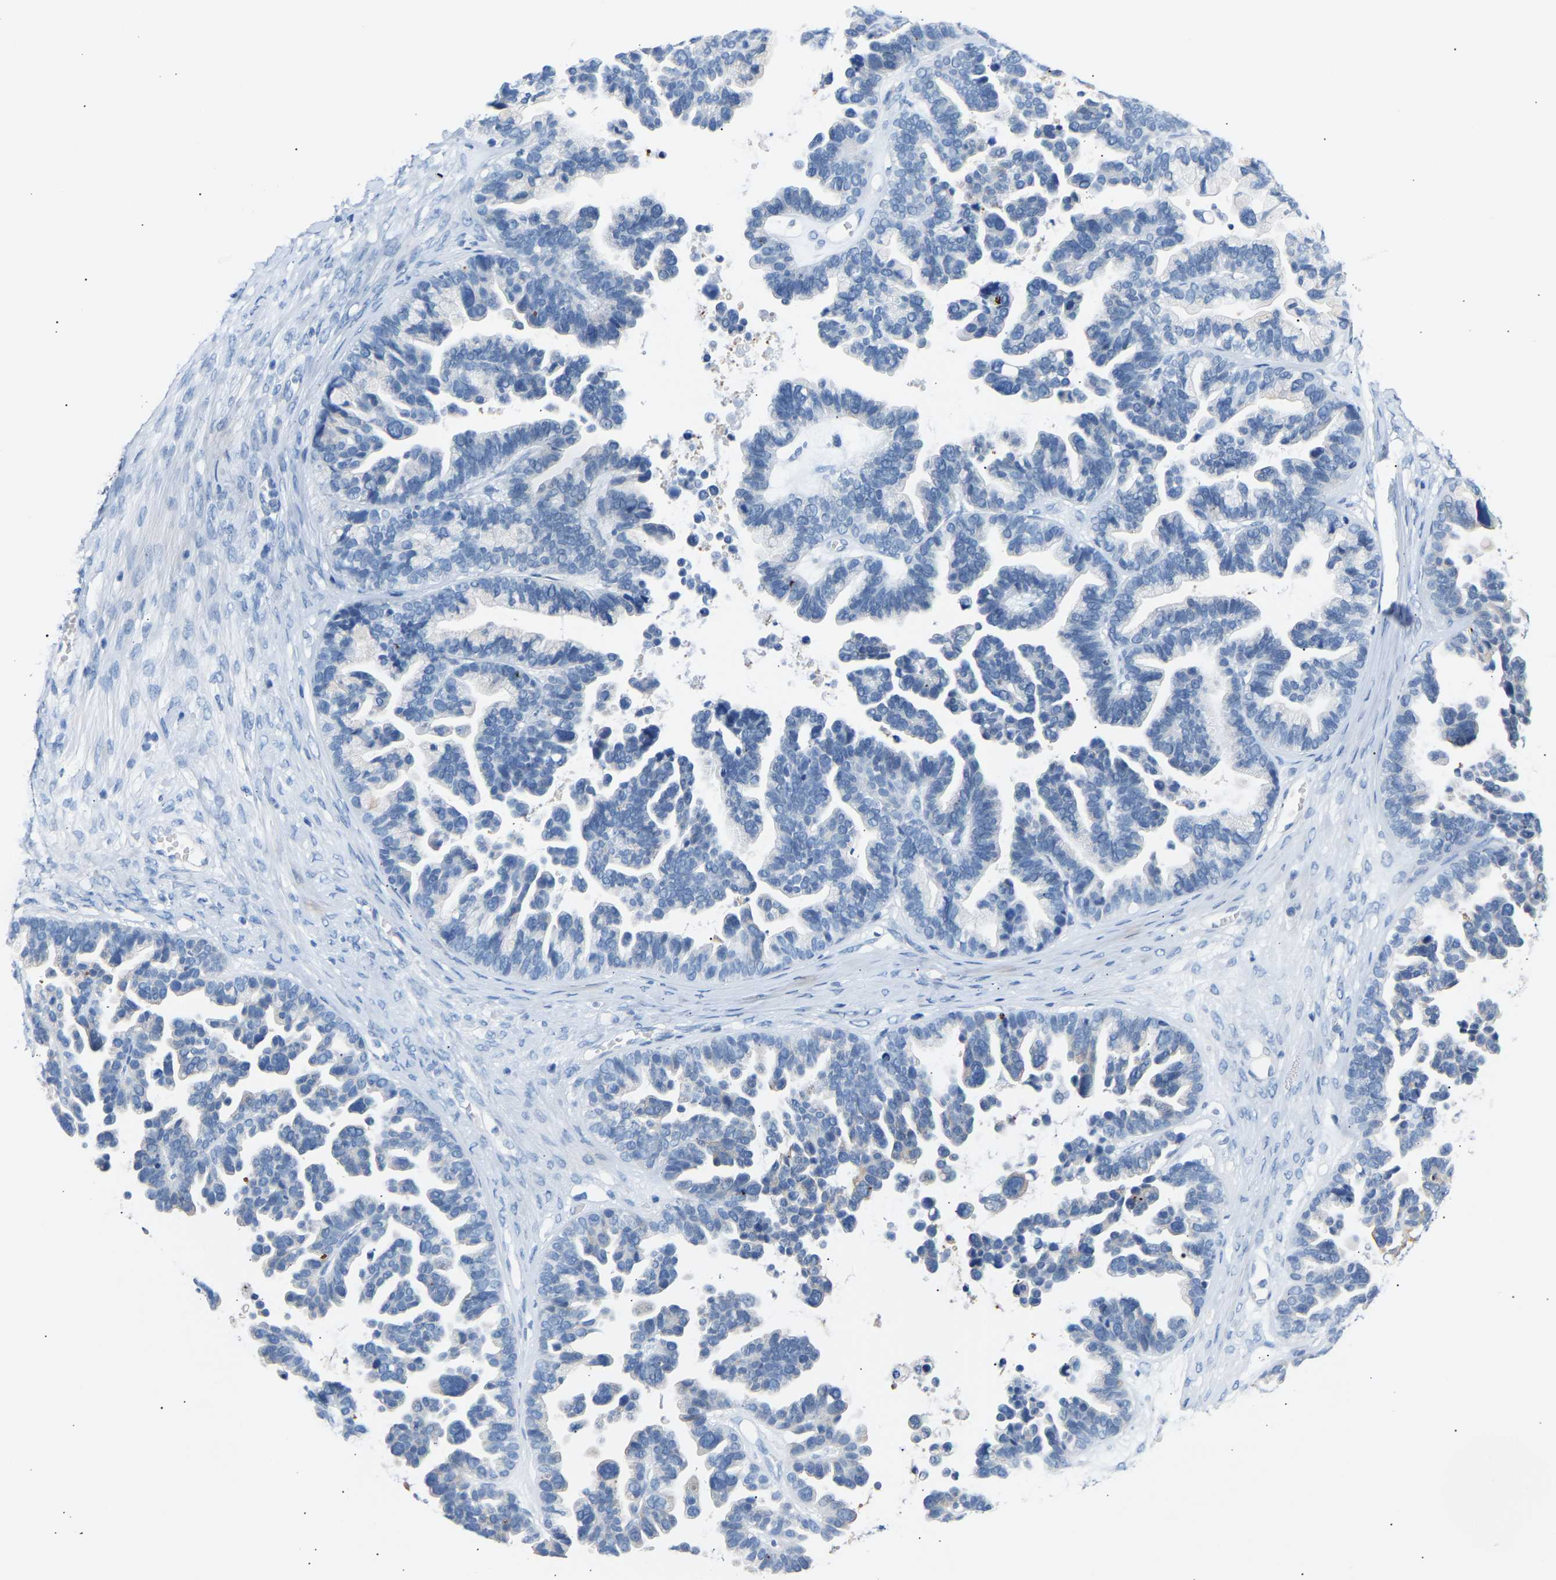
{"staining": {"intensity": "negative", "quantity": "none", "location": "none"}, "tissue": "ovarian cancer", "cell_type": "Tumor cells", "image_type": "cancer", "snomed": [{"axis": "morphology", "description": "Cystadenocarcinoma, serous, NOS"}, {"axis": "topography", "description": "Ovary"}], "caption": "Protein analysis of ovarian serous cystadenocarcinoma demonstrates no significant staining in tumor cells.", "gene": "PEX1", "patient": {"sex": "female", "age": 56}}